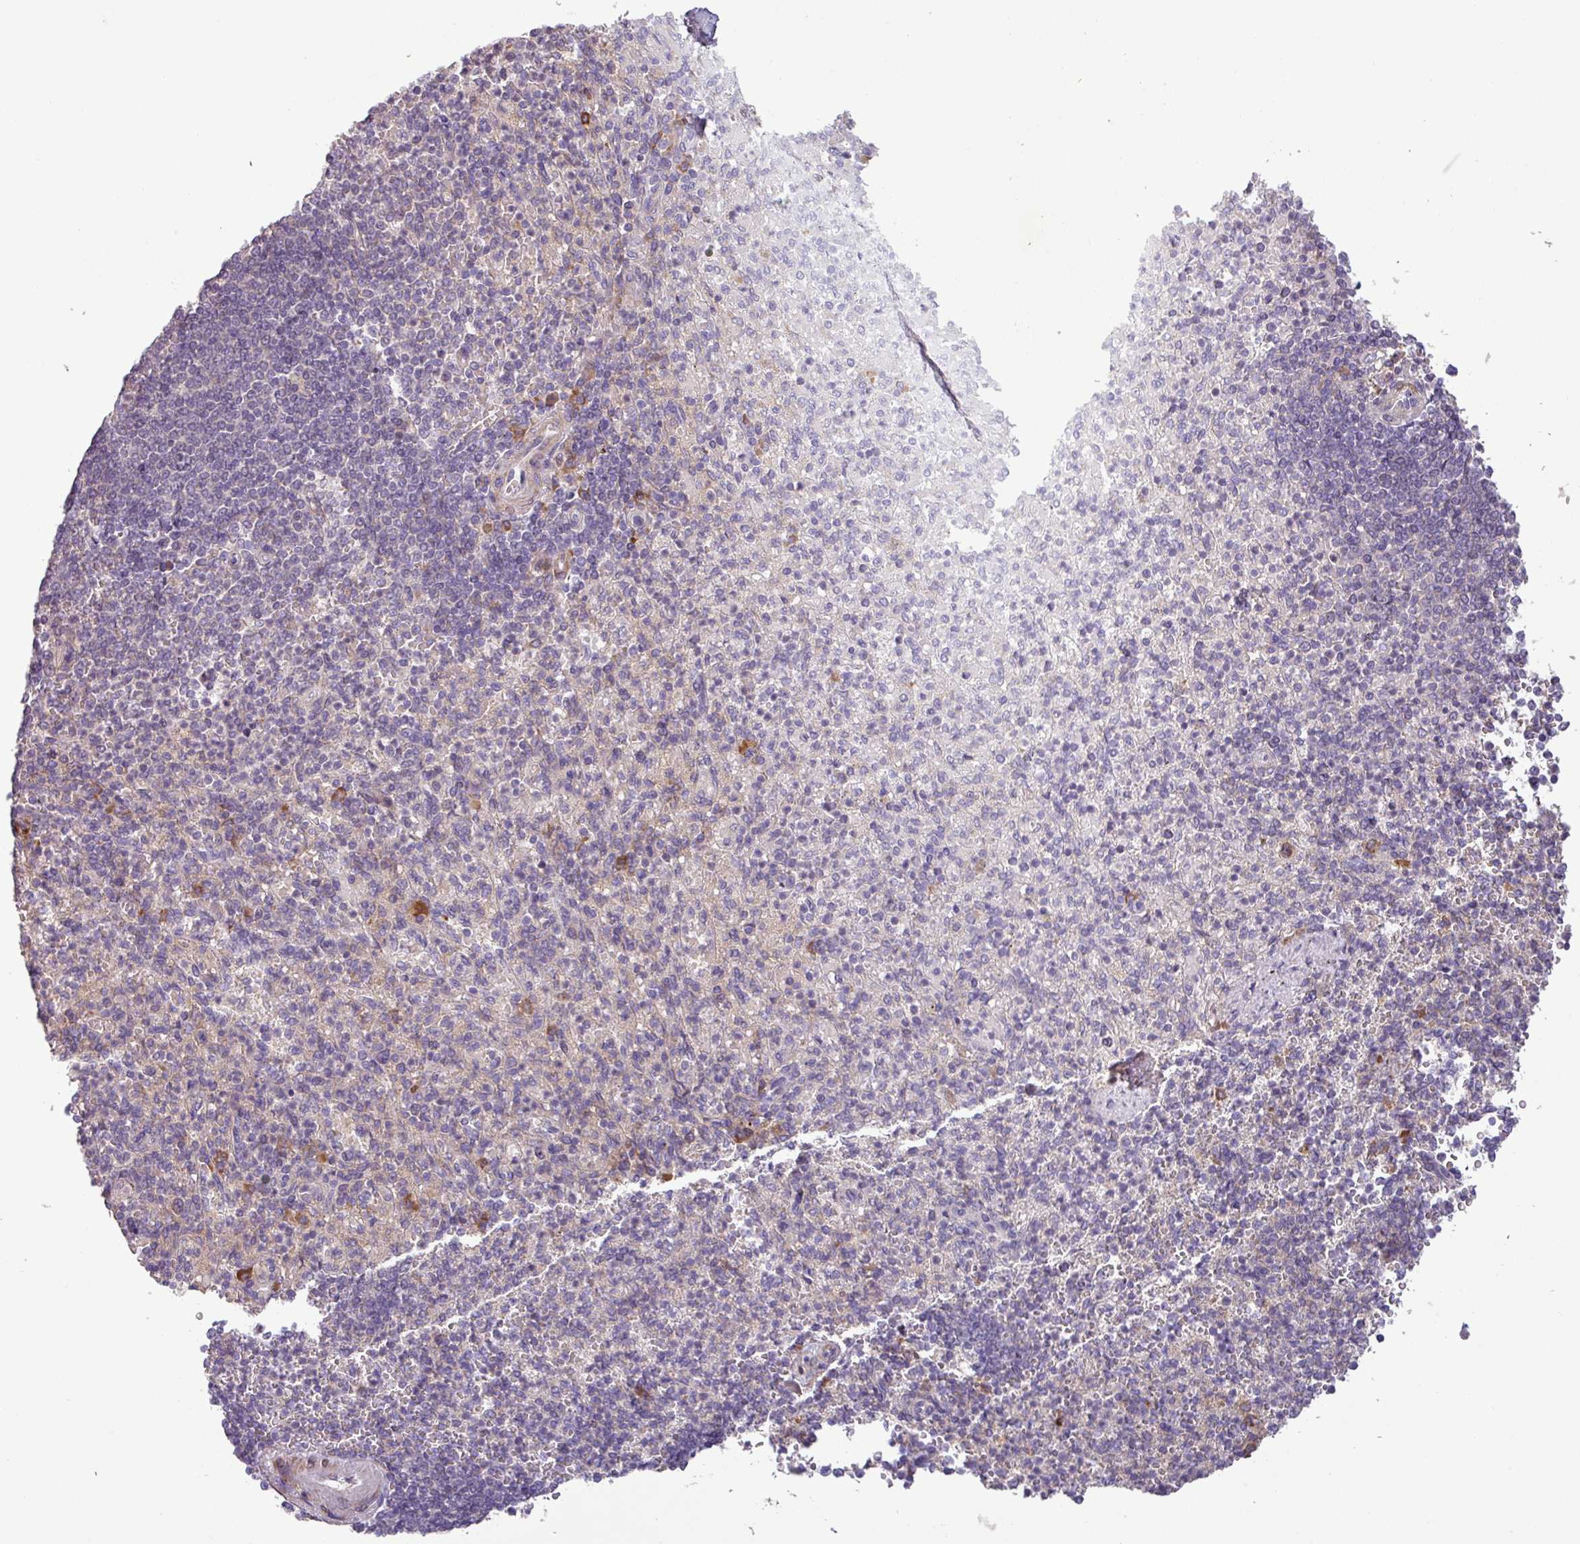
{"staining": {"intensity": "negative", "quantity": "none", "location": "none"}, "tissue": "spleen", "cell_type": "Cells in red pulp", "image_type": "normal", "snomed": [{"axis": "morphology", "description": "Normal tissue, NOS"}, {"axis": "topography", "description": "Spleen"}], "caption": "Immunohistochemical staining of benign human spleen demonstrates no significant positivity in cells in red pulp.", "gene": "MOCS3", "patient": {"sex": "female", "age": 74}}